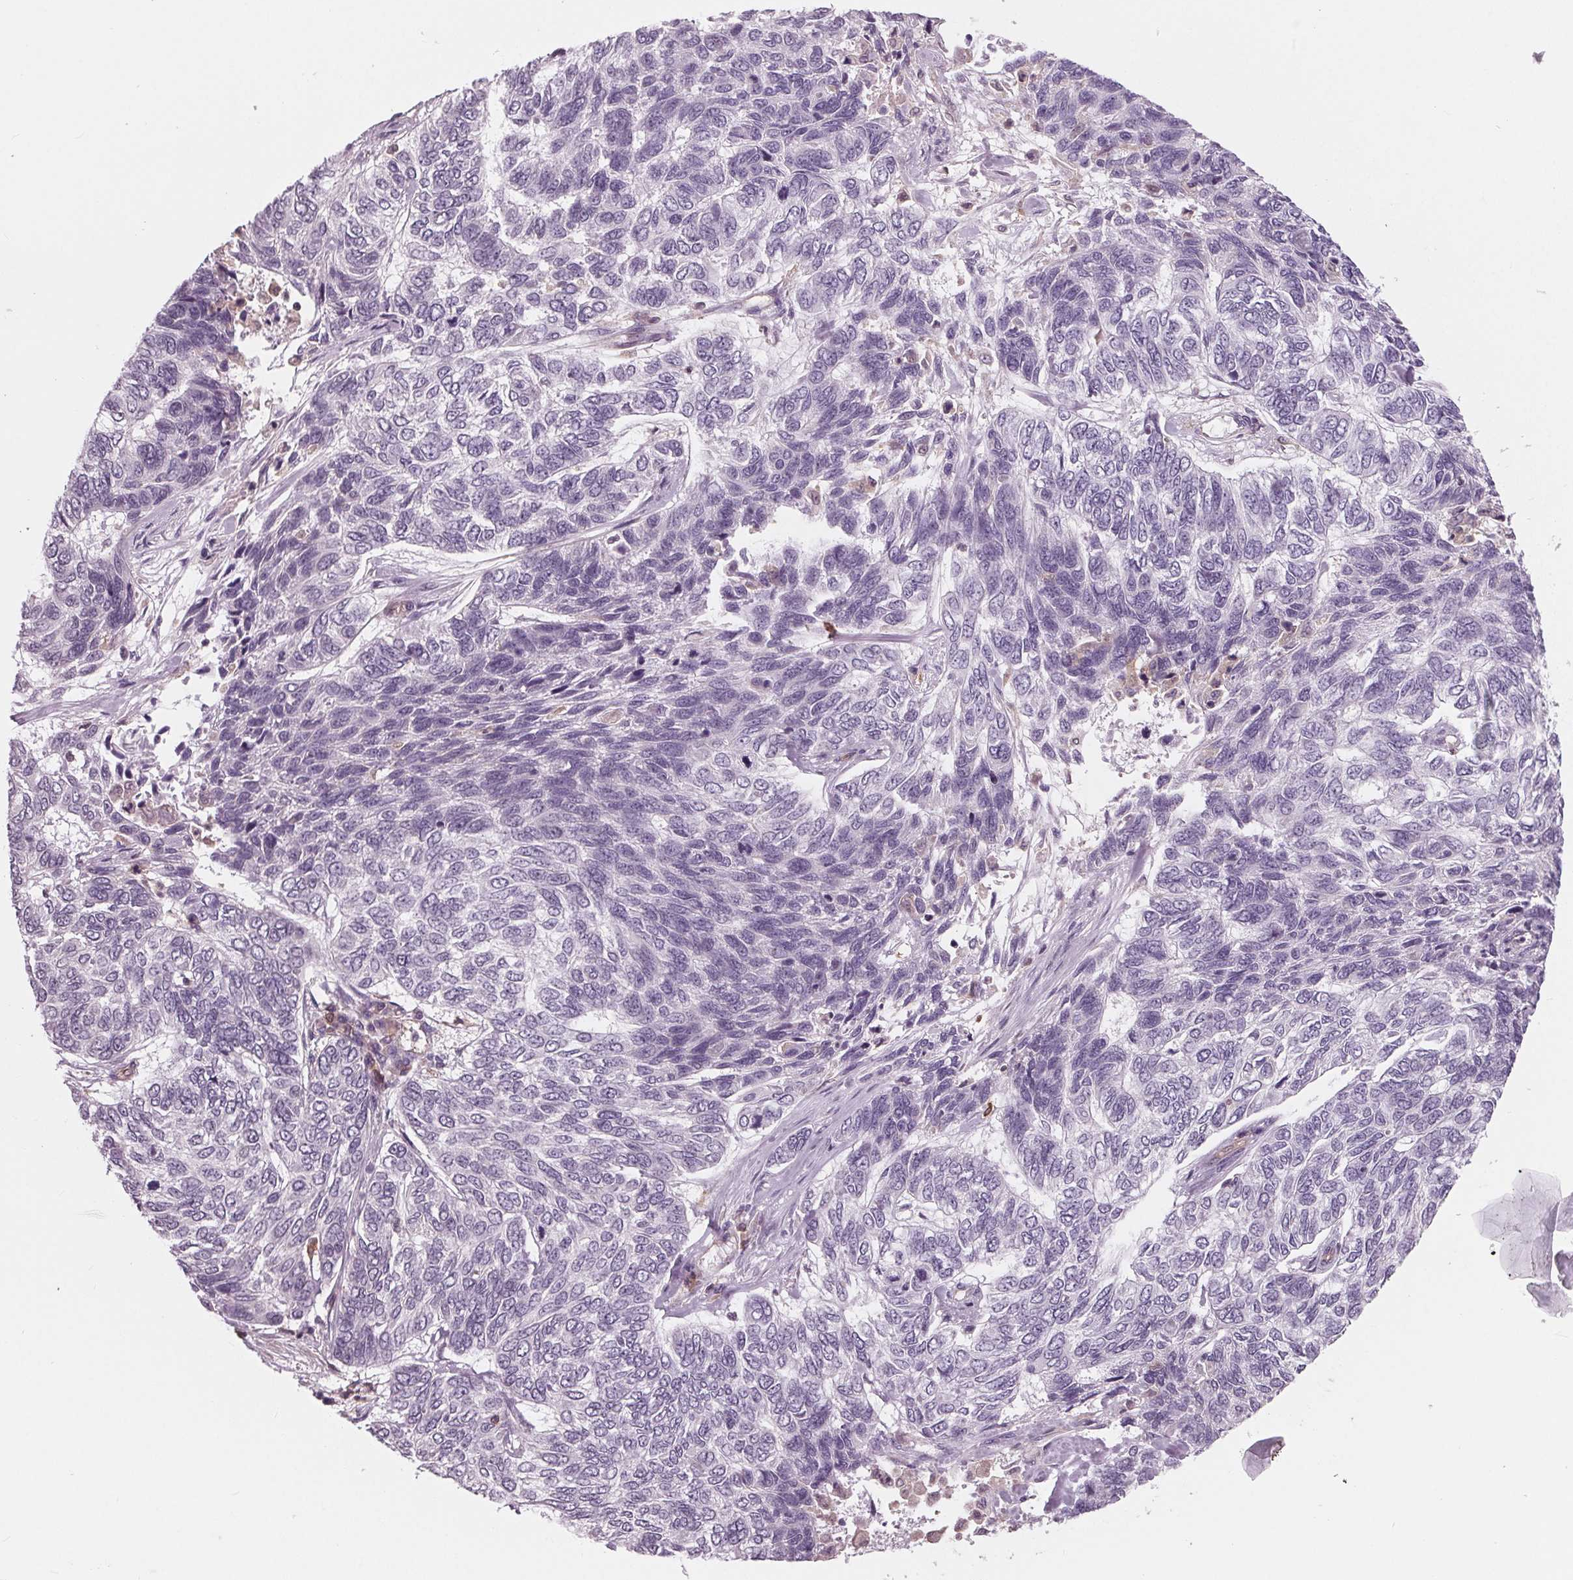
{"staining": {"intensity": "negative", "quantity": "none", "location": "none"}, "tissue": "skin cancer", "cell_type": "Tumor cells", "image_type": "cancer", "snomed": [{"axis": "morphology", "description": "Basal cell carcinoma"}, {"axis": "topography", "description": "Skin"}], "caption": "IHC micrograph of skin basal cell carcinoma stained for a protein (brown), which exhibits no positivity in tumor cells.", "gene": "ARHGAP25", "patient": {"sex": "female", "age": 65}}